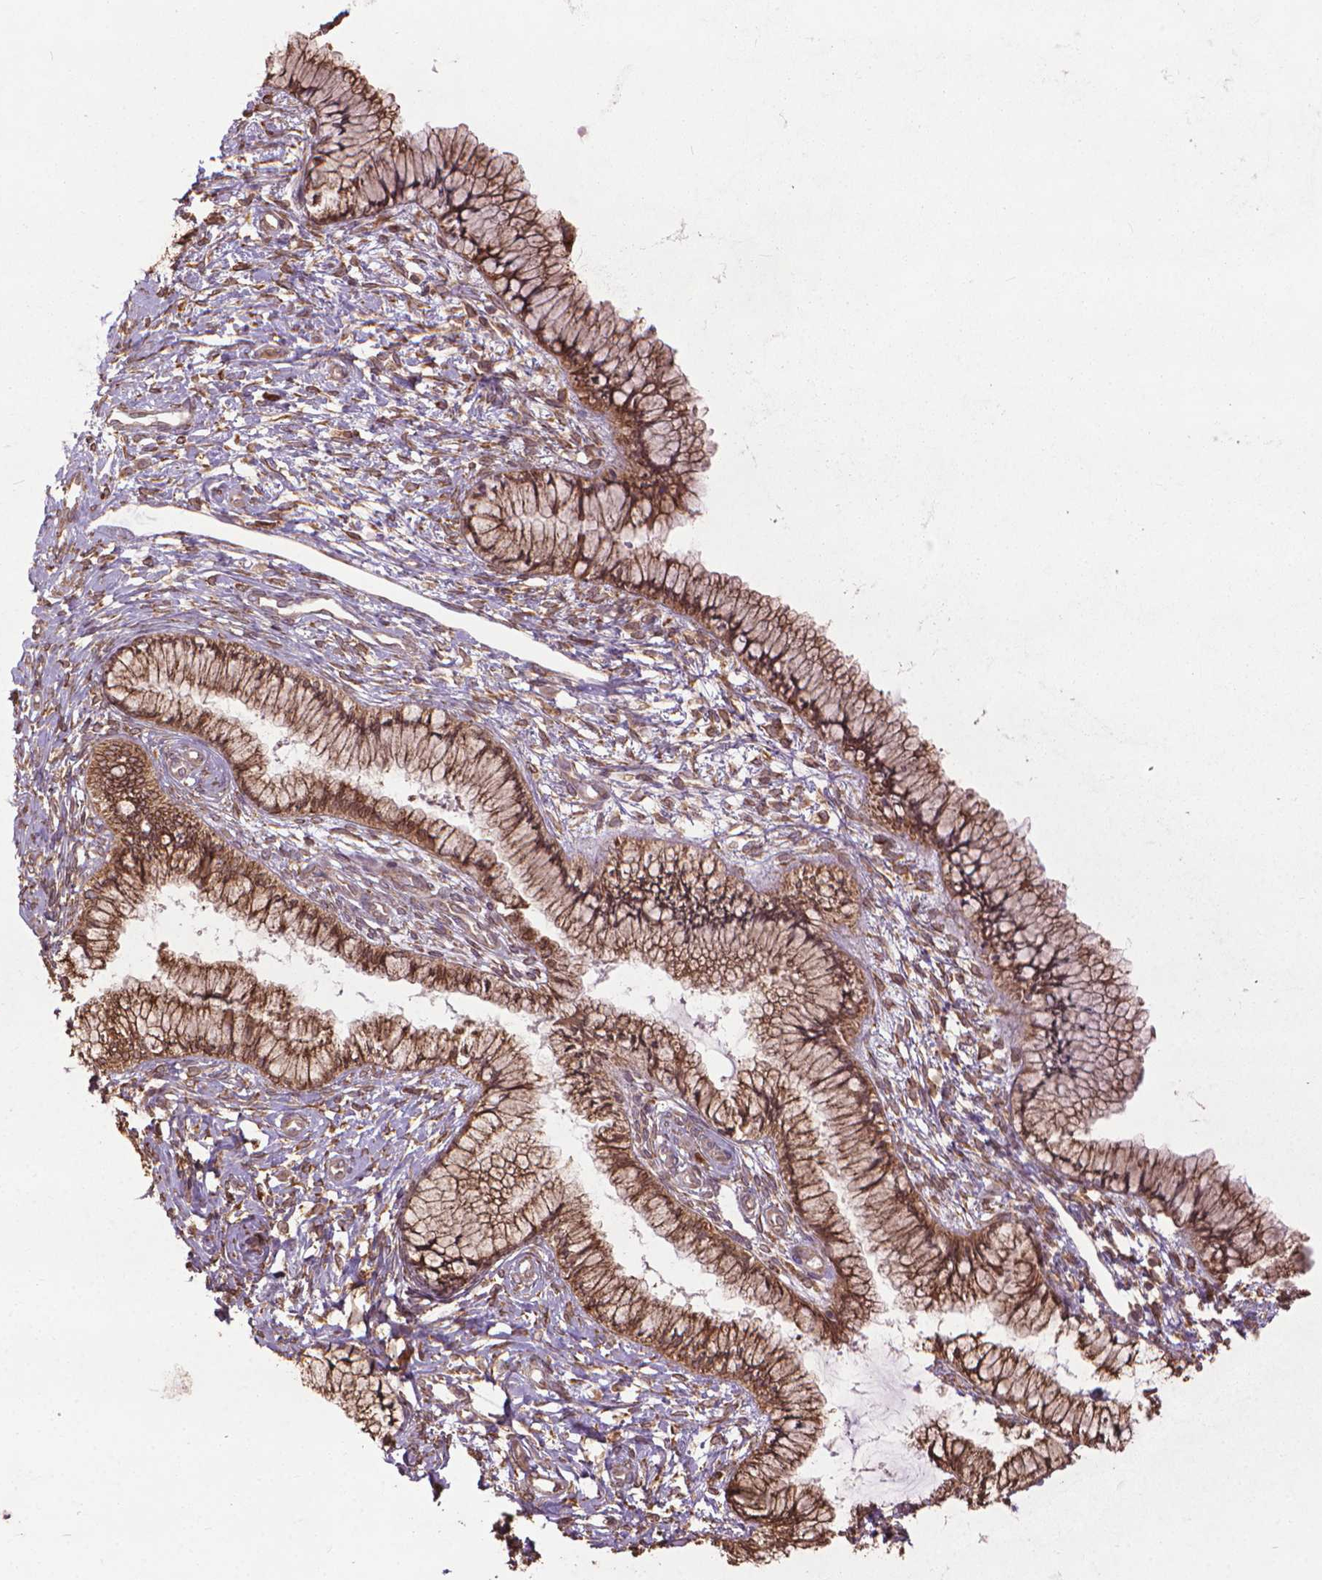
{"staining": {"intensity": "moderate", "quantity": ">75%", "location": "cytoplasmic/membranous,nuclear"}, "tissue": "cervix", "cell_type": "Glandular cells", "image_type": "normal", "snomed": [{"axis": "morphology", "description": "Normal tissue, NOS"}, {"axis": "topography", "description": "Cervix"}], "caption": "About >75% of glandular cells in benign human cervix display moderate cytoplasmic/membranous,nuclear protein positivity as visualized by brown immunohistochemical staining.", "gene": "GAS1", "patient": {"sex": "female", "age": 37}}